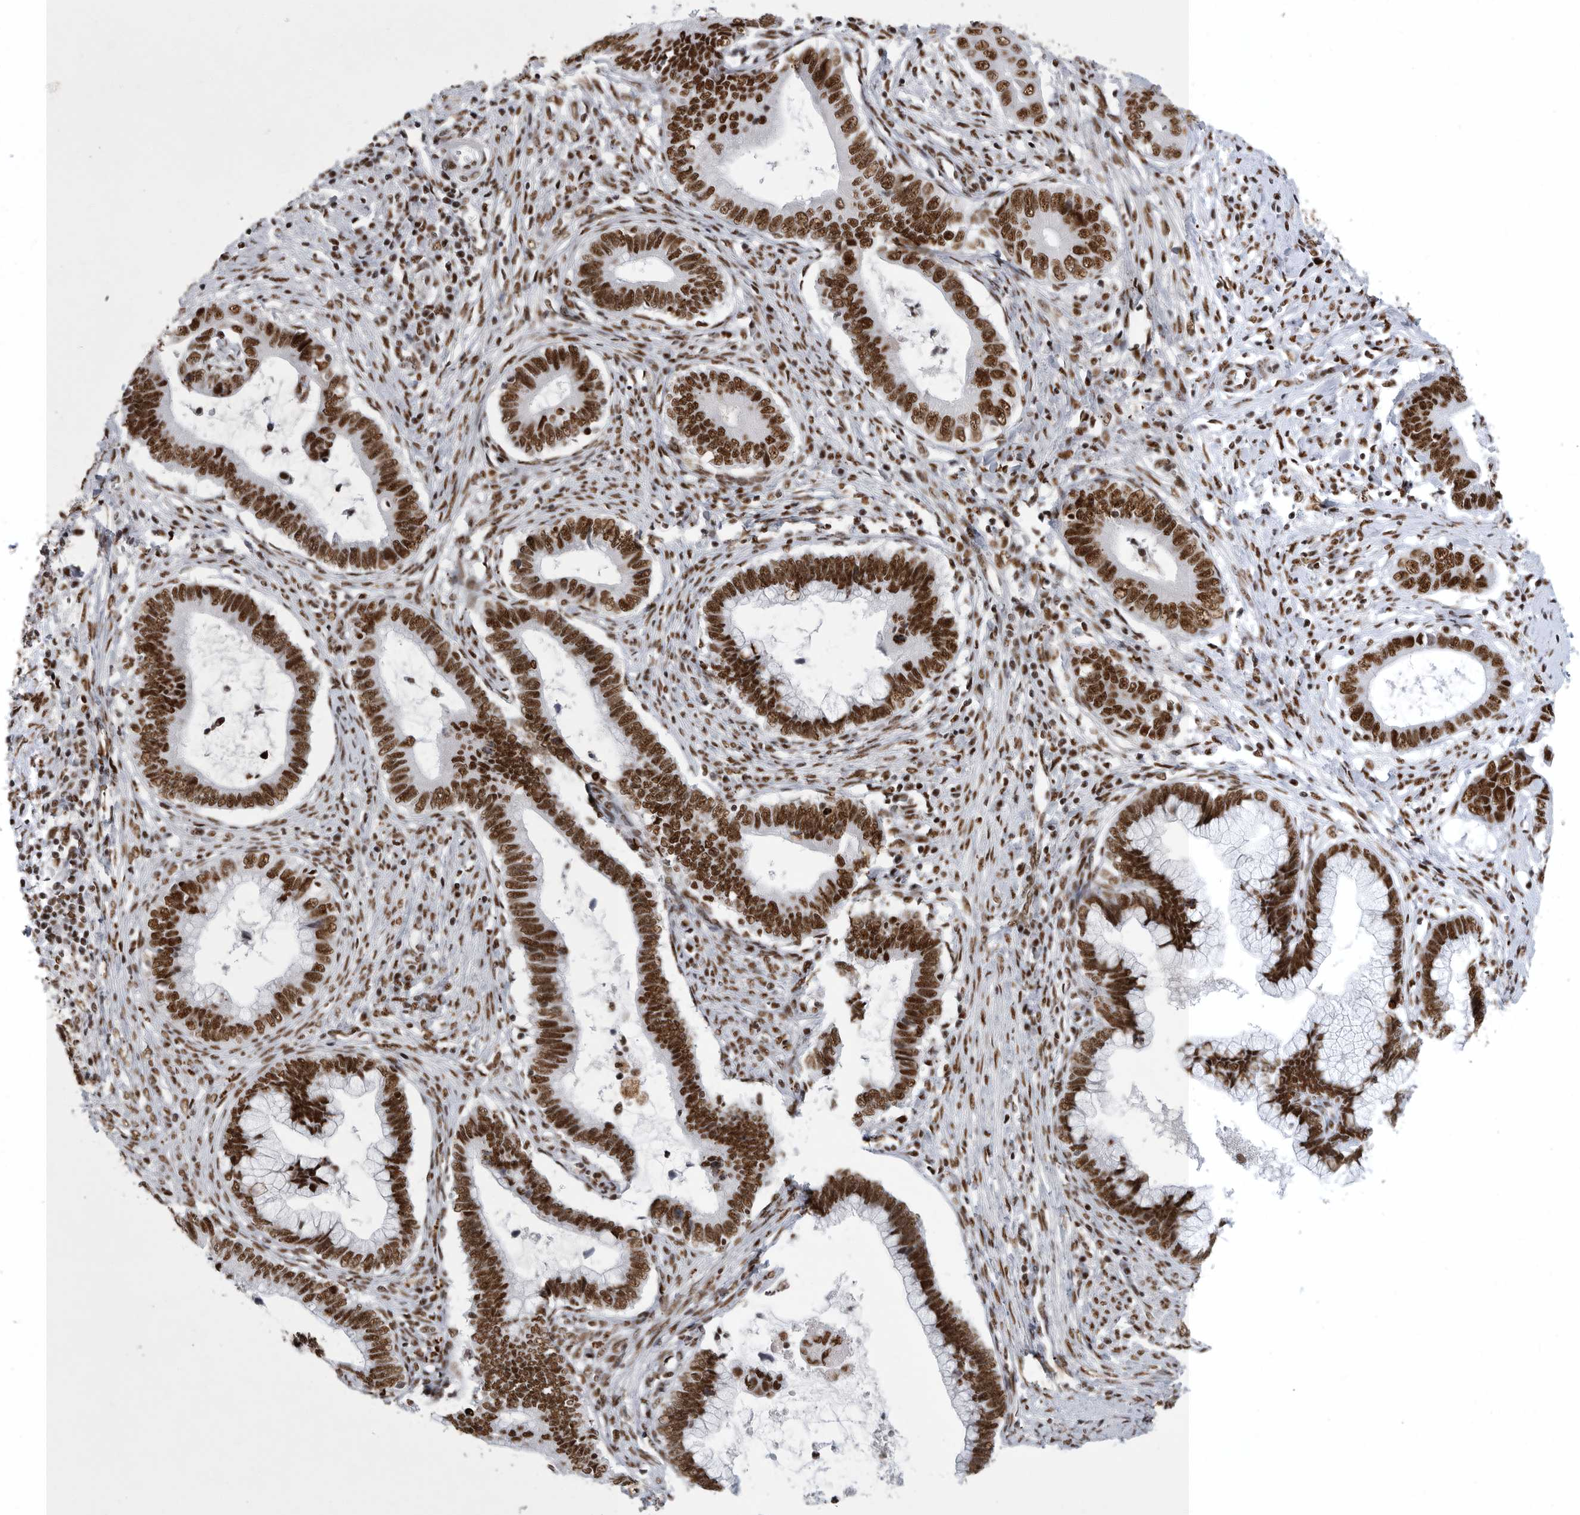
{"staining": {"intensity": "strong", "quantity": ">75%", "location": "nuclear"}, "tissue": "cervical cancer", "cell_type": "Tumor cells", "image_type": "cancer", "snomed": [{"axis": "morphology", "description": "Adenocarcinoma, NOS"}, {"axis": "topography", "description": "Cervix"}], "caption": "This image displays immunohistochemistry (IHC) staining of human adenocarcinoma (cervical), with high strong nuclear staining in approximately >75% of tumor cells.", "gene": "BCLAF1", "patient": {"sex": "female", "age": 44}}